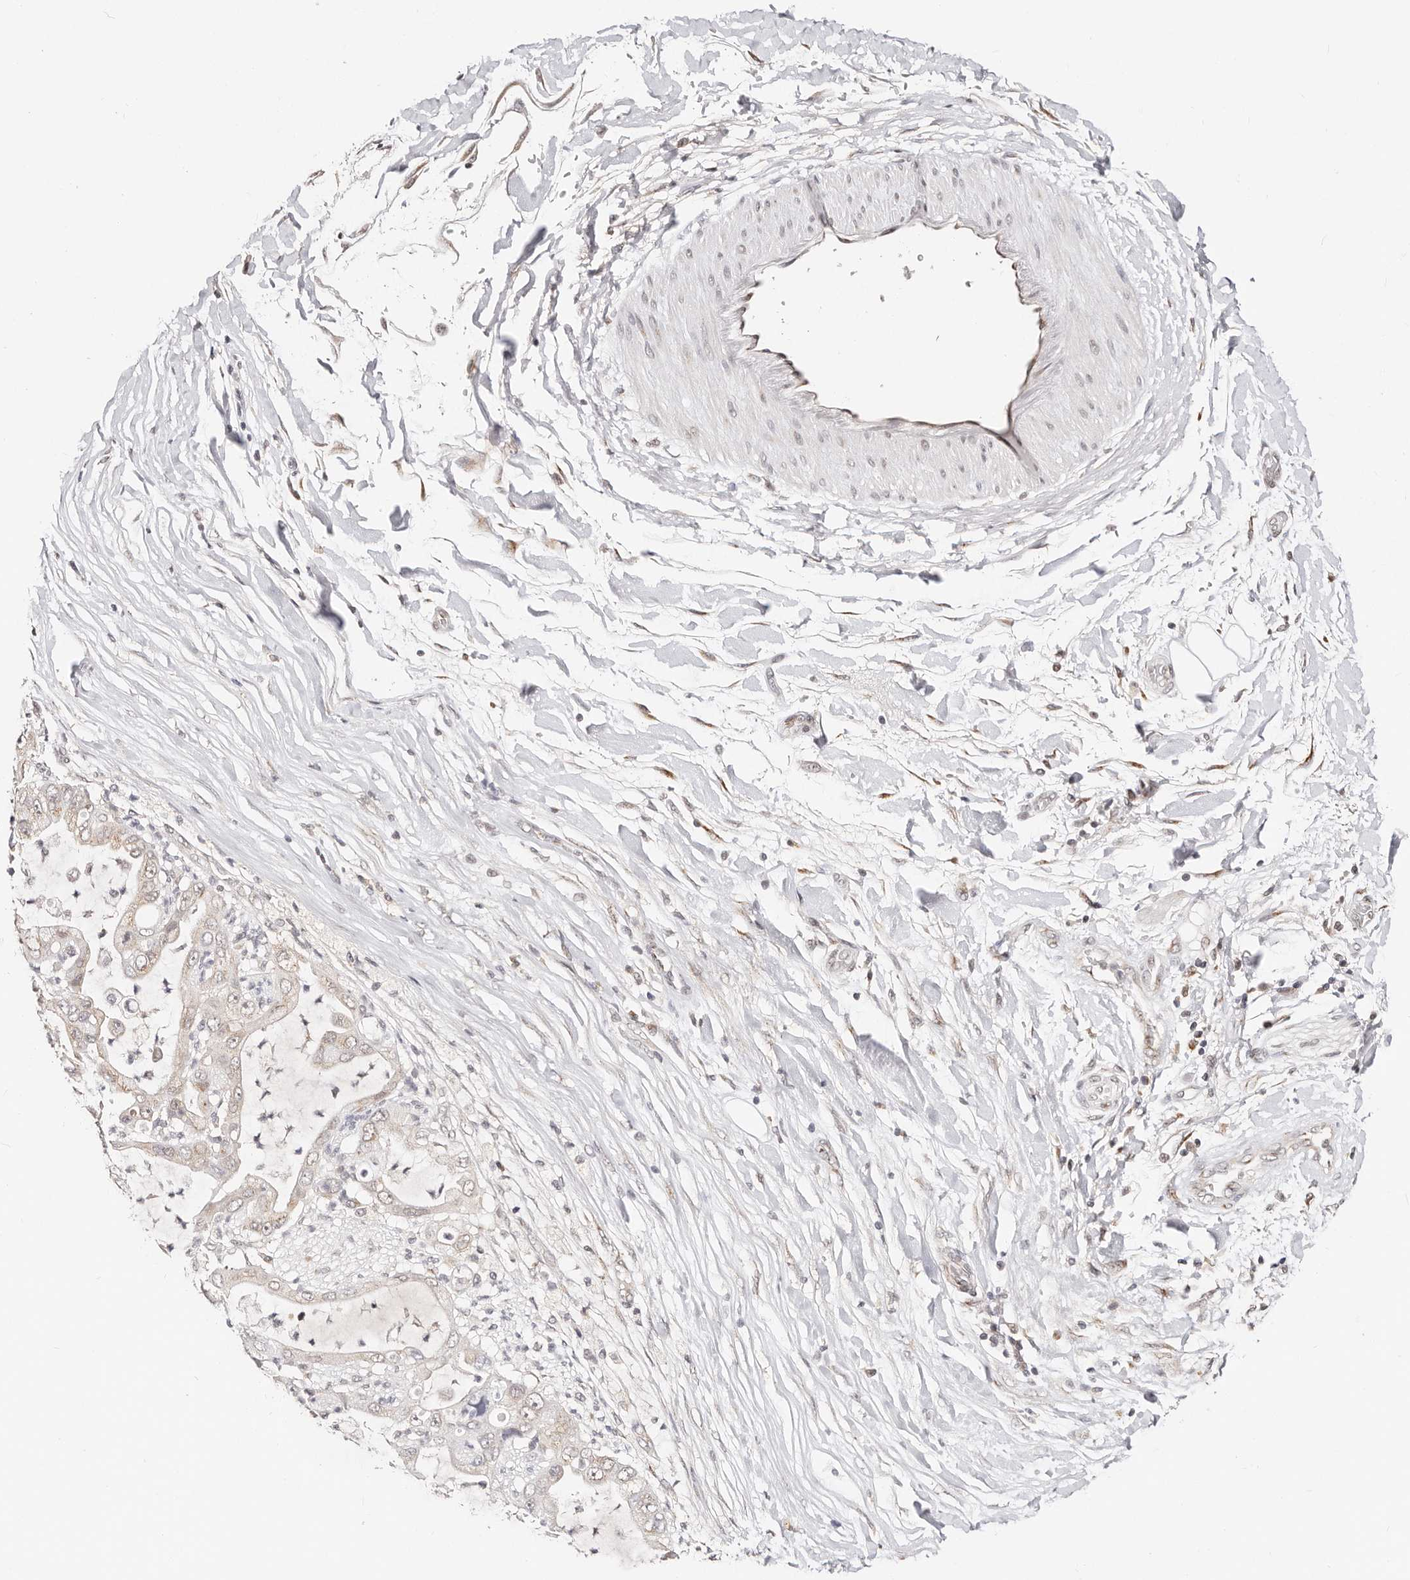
{"staining": {"intensity": "weak", "quantity": ">75%", "location": "cytoplasmic/membranous,nuclear"}, "tissue": "liver cancer", "cell_type": "Tumor cells", "image_type": "cancer", "snomed": [{"axis": "morphology", "description": "Cholangiocarcinoma"}, {"axis": "topography", "description": "Liver"}], "caption": "Liver cancer (cholangiocarcinoma) was stained to show a protein in brown. There is low levels of weak cytoplasmic/membranous and nuclear expression in about >75% of tumor cells.", "gene": "VIPAS39", "patient": {"sex": "female", "age": 54}}